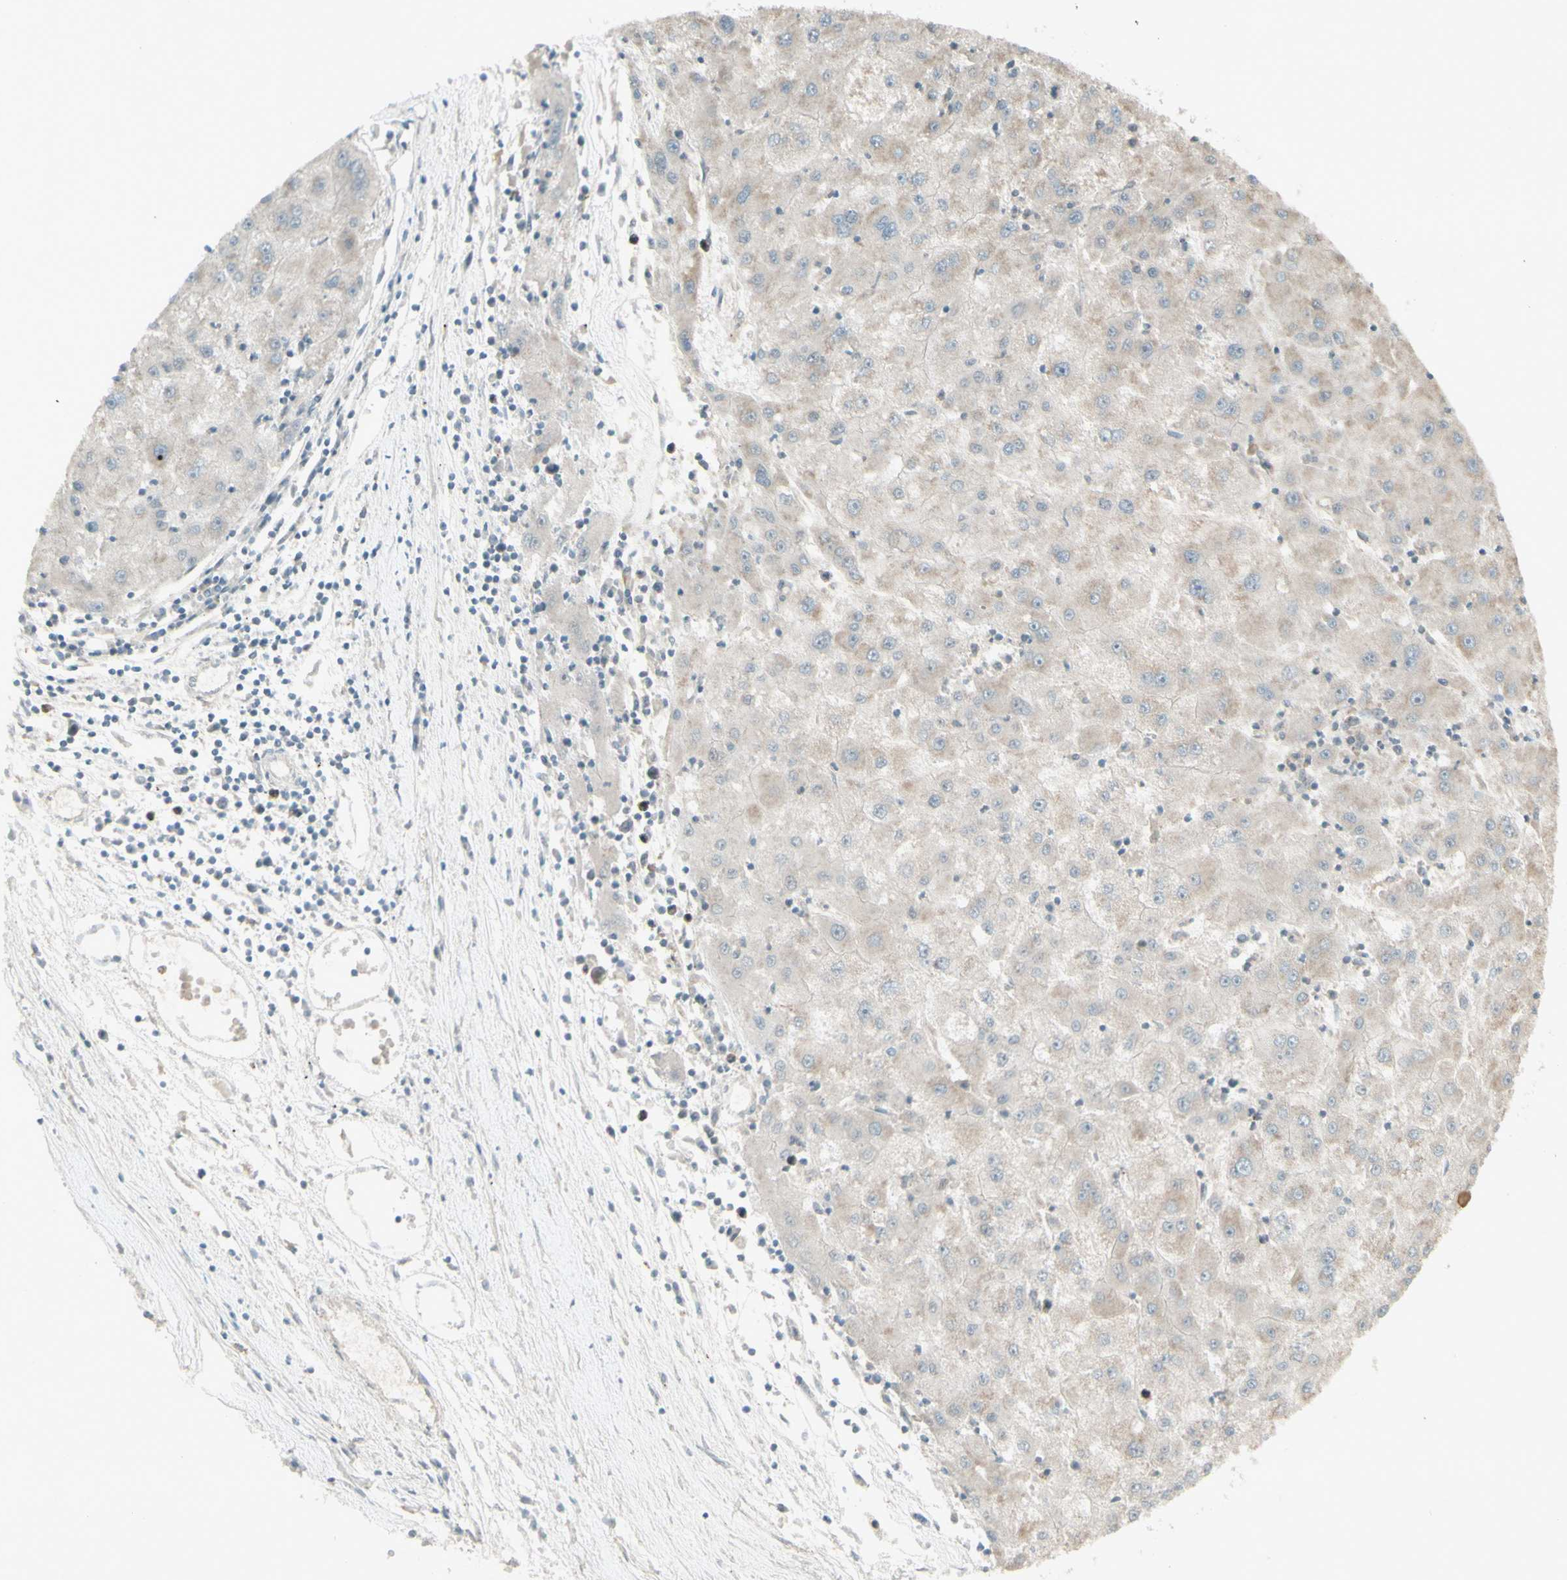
{"staining": {"intensity": "negative", "quantity": "none", "location": "none"}, "tissue": "liver cancer", "cell_type": "Tumor cells", "image_type": "cancer", "snomed": [{"axis": "morphology", "description": "Carcinoma, Hepatocellular, NOS"}, {"axis": "topography", "description": "Liver"}], "caption": "A high-resolution image shows immunohistochemistry staining of hepatocellular carcinoma (liver), which displays no significant positivity in tumor cells.", "gene": "MSH6", "patient": {"sex": "male", "age": 72}}